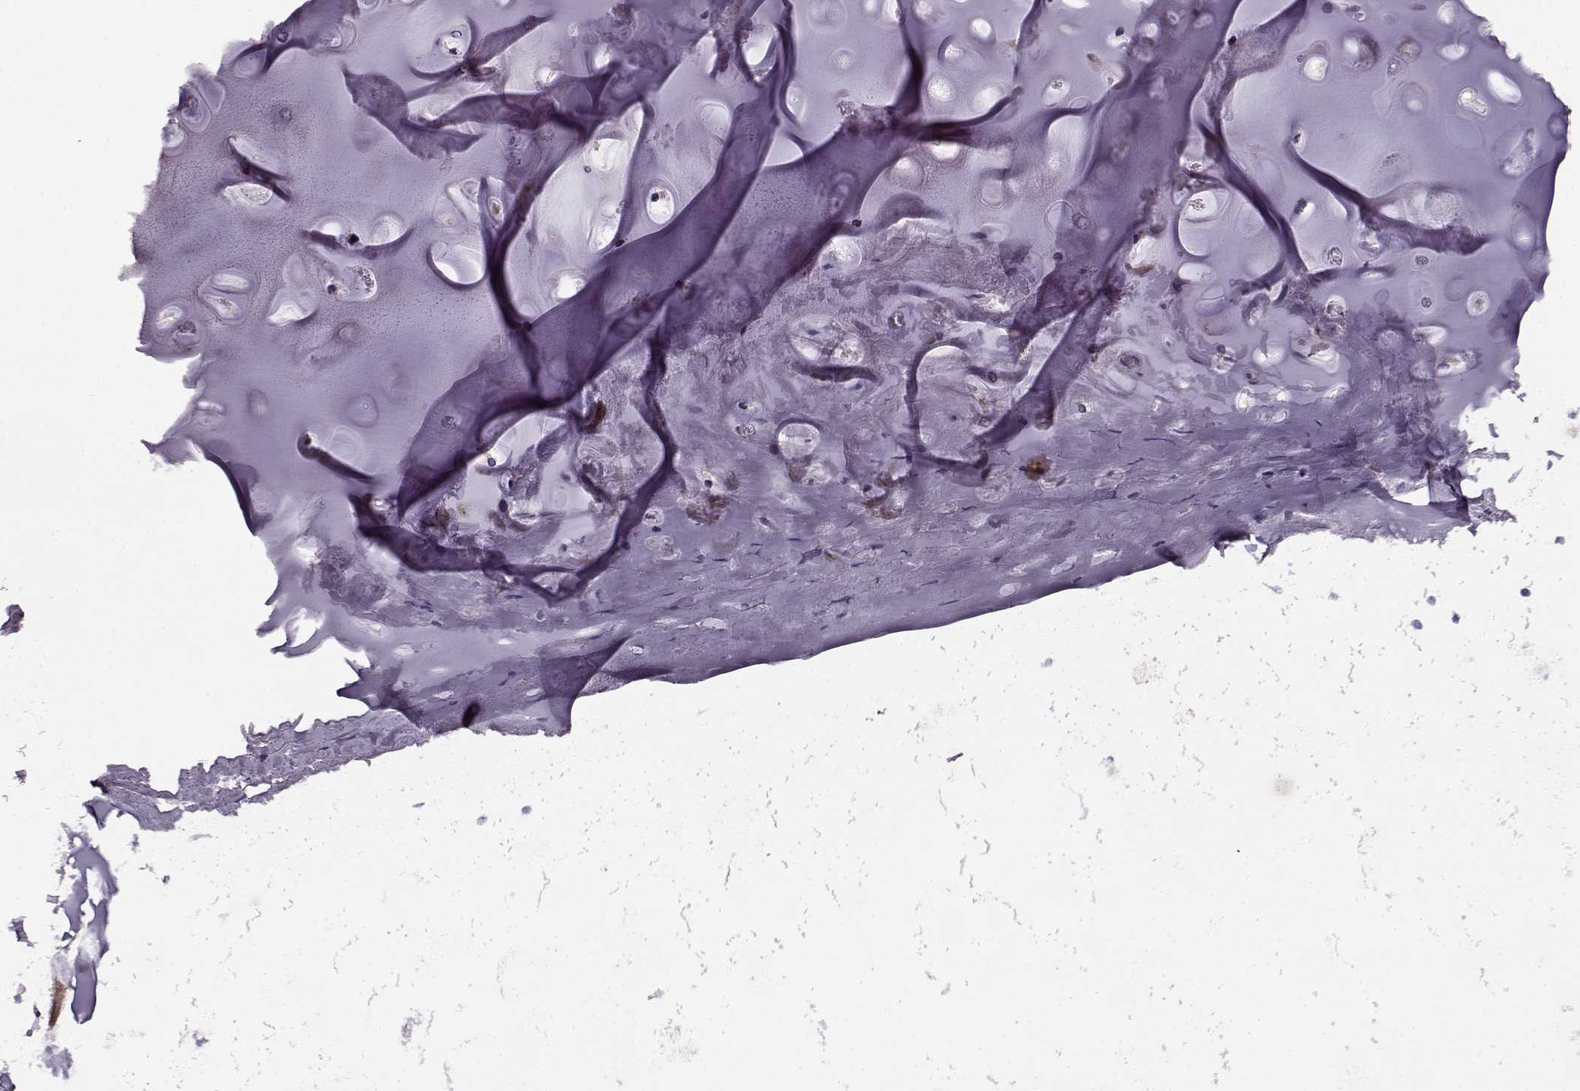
{"staining": {"intensity": "negative", "quantity": "none", "location": "none"}, "tissue": "soft tissue", "cell_type": "Chondrocytes", "image_type": "normal", "snomed": [{"axis": "morphology", "description": "Normal tissue, NOS"}, {"axis": "topography", "description": "Lymph node"}, {"axis": "topography", "description": "Bronchus"}], "caption": "IHC image of benign soft tissue stained for a protein (brown), which shows no expression in chondrocytes.", "gene": "RP1L1", "patient": {"sex": "female", "age": 70}}